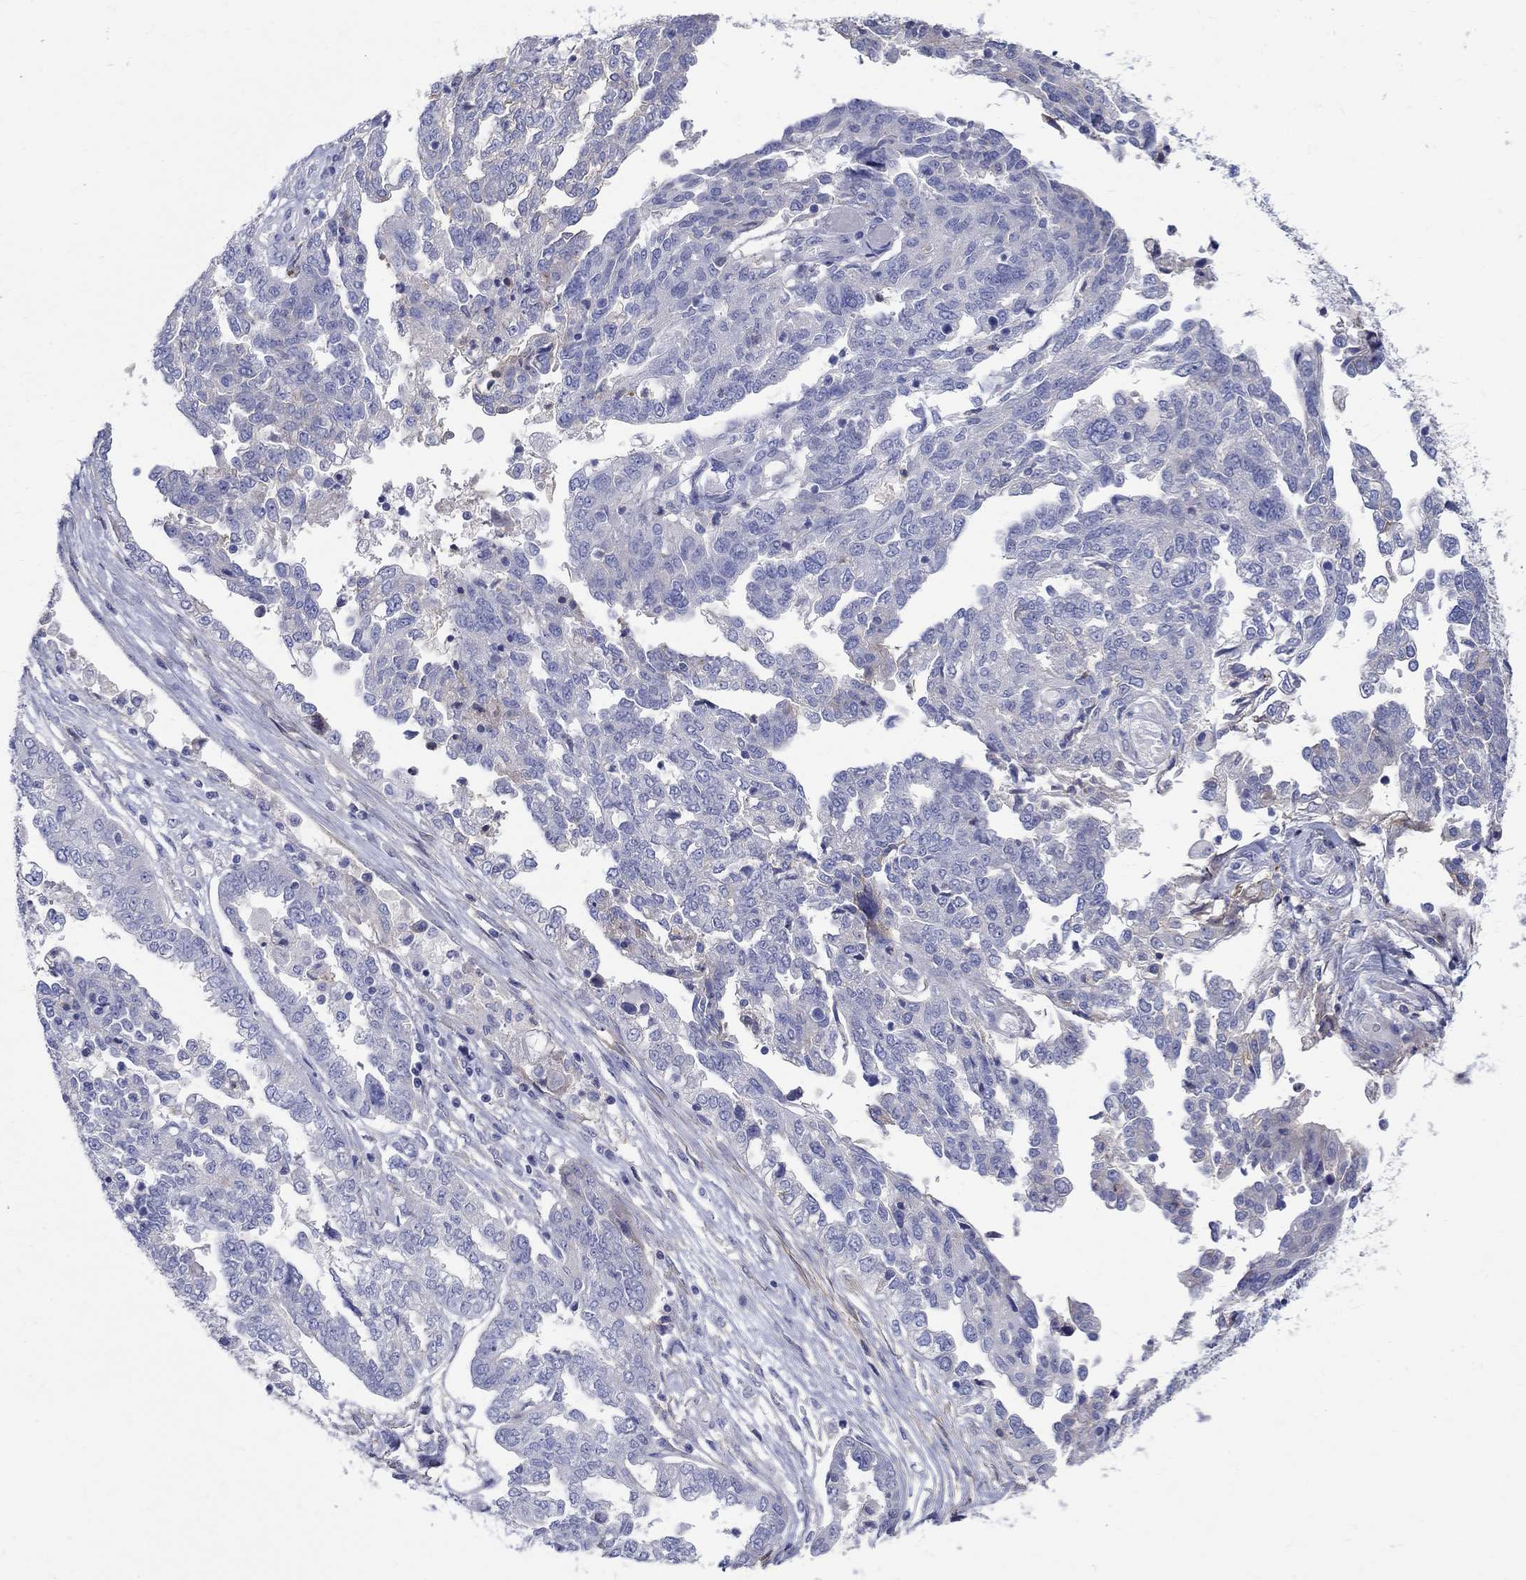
{"staining": {"intensity": "negative", "quantity": "none", "location": "none"}, "tissue": "ovarian cancer", "cell_type": "Tumor cells", "image_type": "cancer", "snomed": [{"axis": "morphology", "description": "Cystadenocarcinoma, serous, NOS"}, {"axis": "topography", "description": "Ovary"}], "caption": "This is an IHC histopathology image of human serous cystadenocarcinoma (ovarian). There is no positivity in tumor cells.", "gene": "SOX2", "patient": {"sex": "female", "age": 67}}